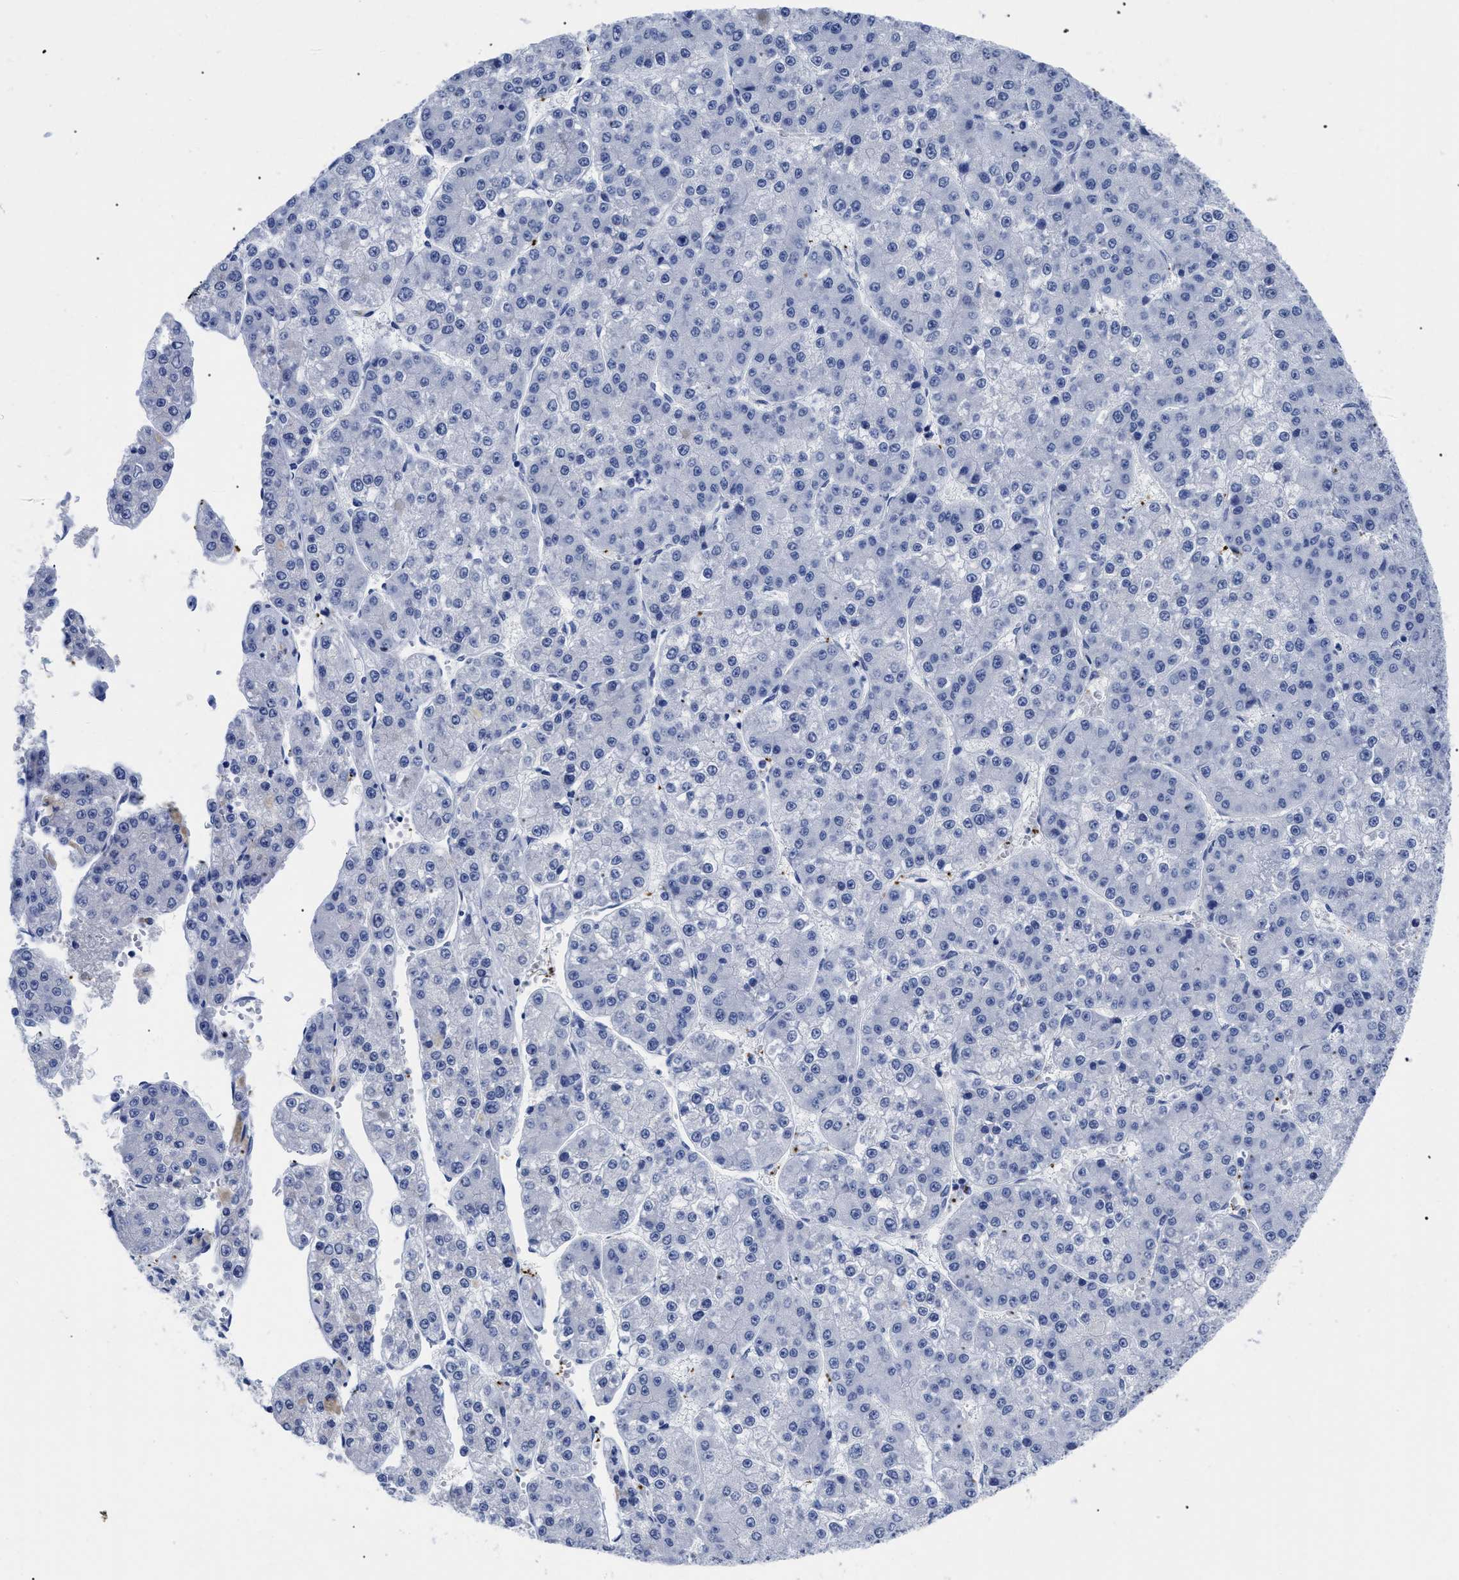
{"staining": {"intensity": "negative", "quantity": "none", "location": "none"}, "tissue": "liver cancer", "cell_type": "Tumor cells", "image_type": "cancer", "snomed": [{"axis": "morphology", "description": "Carcinoma, Hepatocellular, NOS"}, {"axis": "topography", "description": "Liver"}], "caption": "Human liver cancer (hepatocellular carcinoma) stained for a protein using IHC reveals no expression in tumor cells.", "gene": "TREML1", "patient": {"sex": "female", "age": 73}}